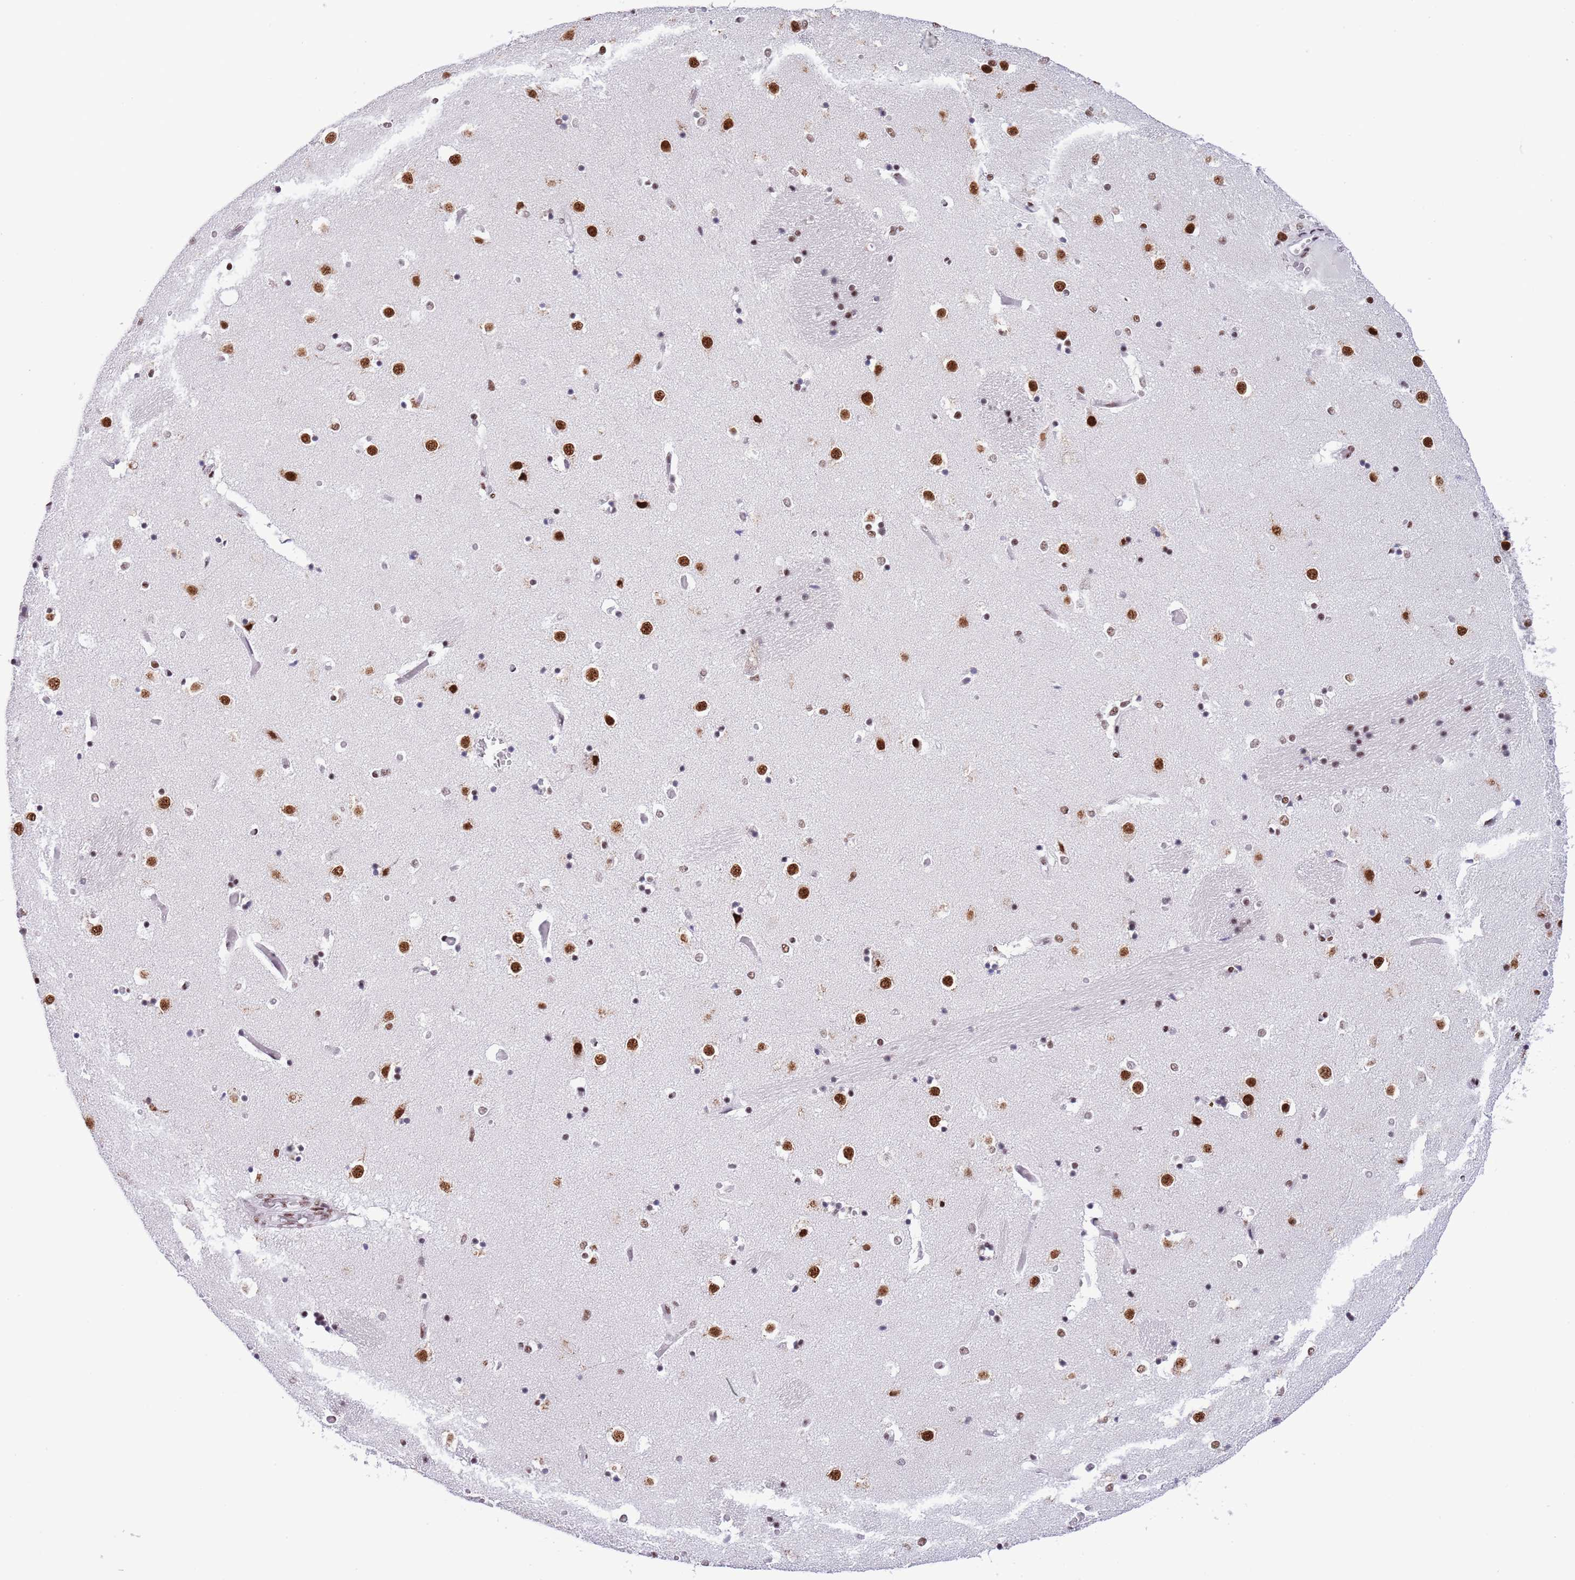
{"staining": {"intensity": "weak", "quantity": "<25%", "location": "nuclear"}, "tissue": "caudate", "cell_type": "Glial cells", "image_type": "normal", "snomed": [{"axis": "morphology", "description": "Normal tissue, NOS"}, {"axis": "topography", "description": "Lateral ventricle wall"}], "caption": "Caudate was stained to show a protein in brown. There is no significant expression in glial cells. Nuclei are stained in blue.", "gene": "SF3A2", "patient": {"sex": "female", "age": 52}}